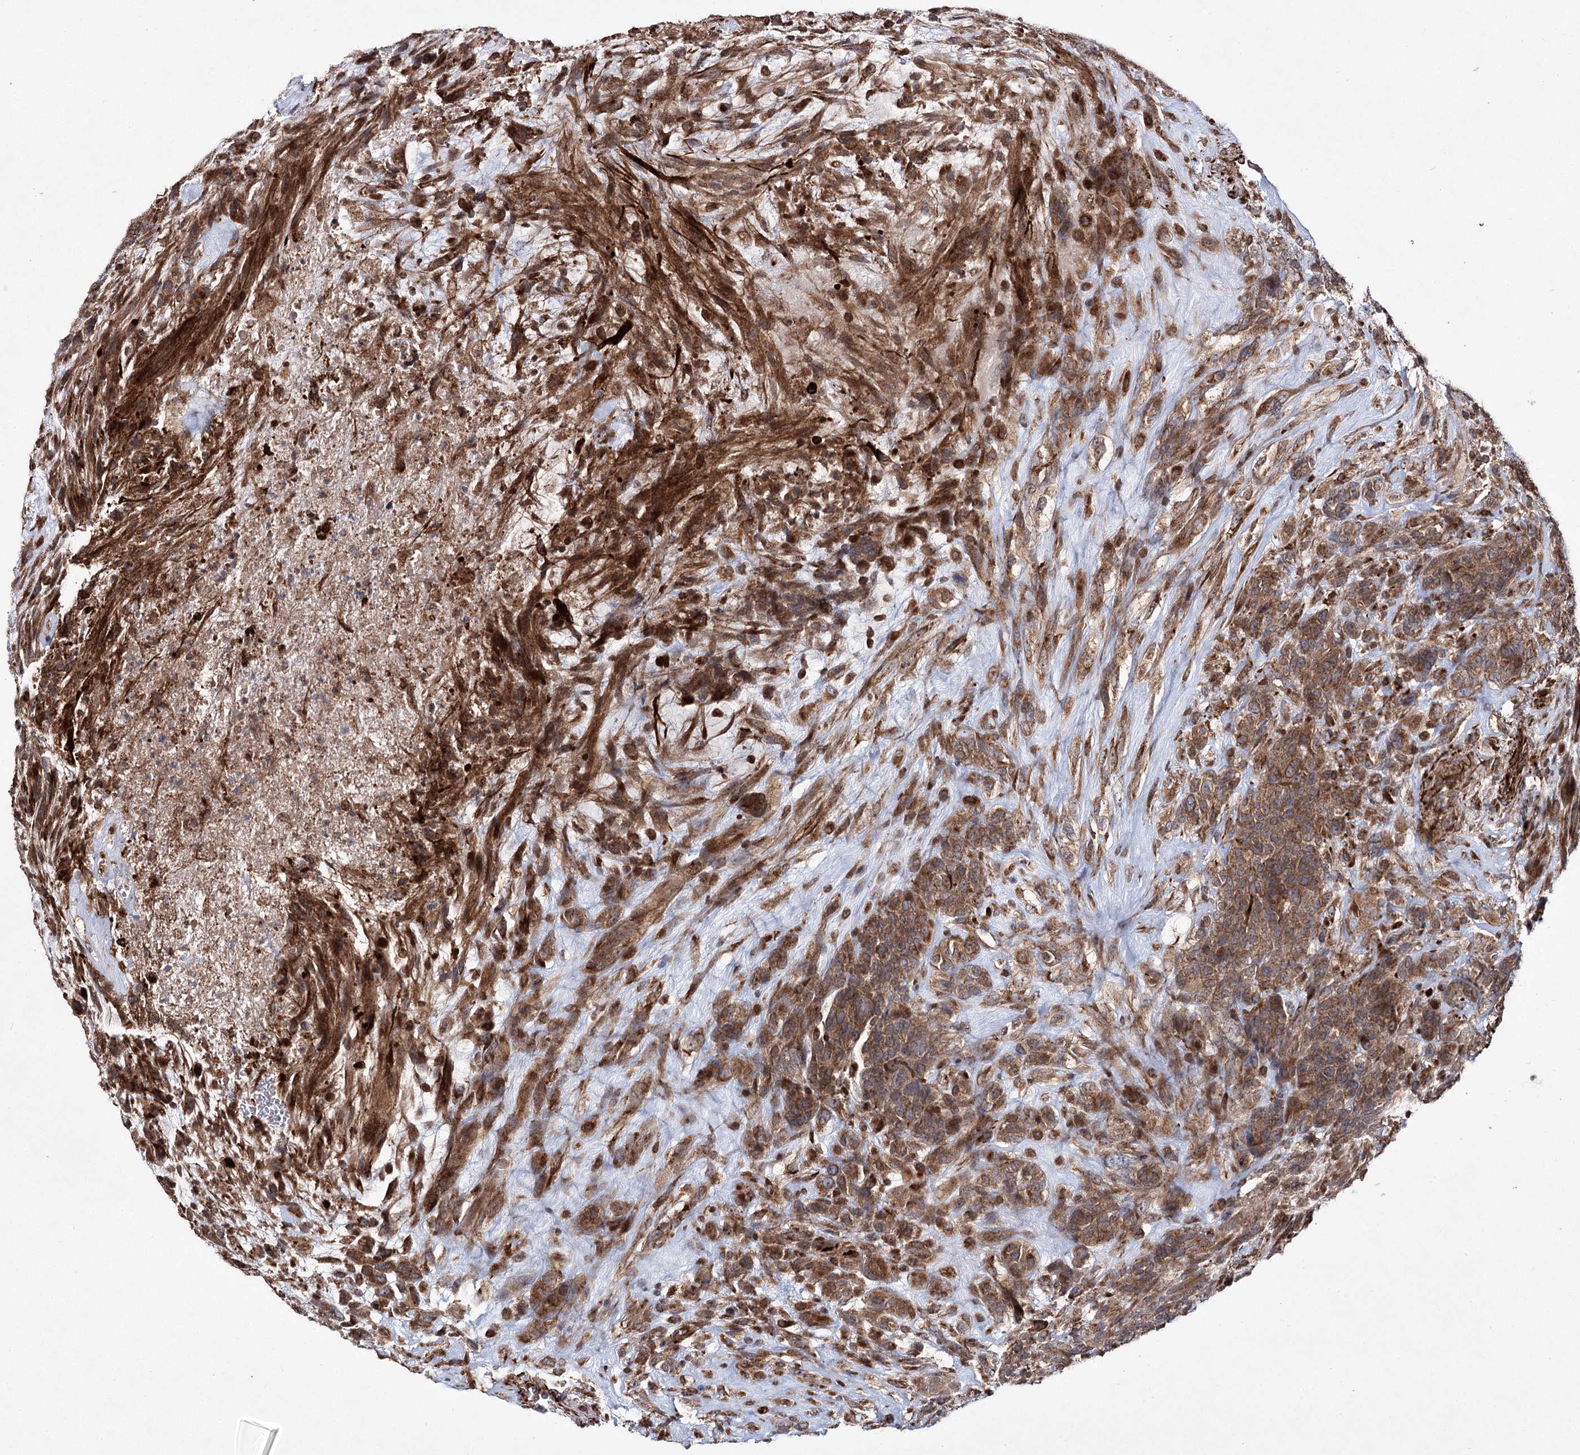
{"staining": {"intensity": "moderate", "quantity": ">75%", "location": "cytoplasmic/membranous"}, "tissue": "glioma", "cell_type": "Tumor cells", "image_type": "cancer", "snomed": [{"axis": "morphology", "description": "Glioma, malignant, High grade"}, {"axis": "topography", "description": "Brain"}], "caption": "Glioma was stained to show a protein in brown. There is medium levels of moderate cytoplasmic/membranous staining in about >75% of tumor cells.", "gene": "HECTD2", "patient": {"sex": "male", "age": 61}}